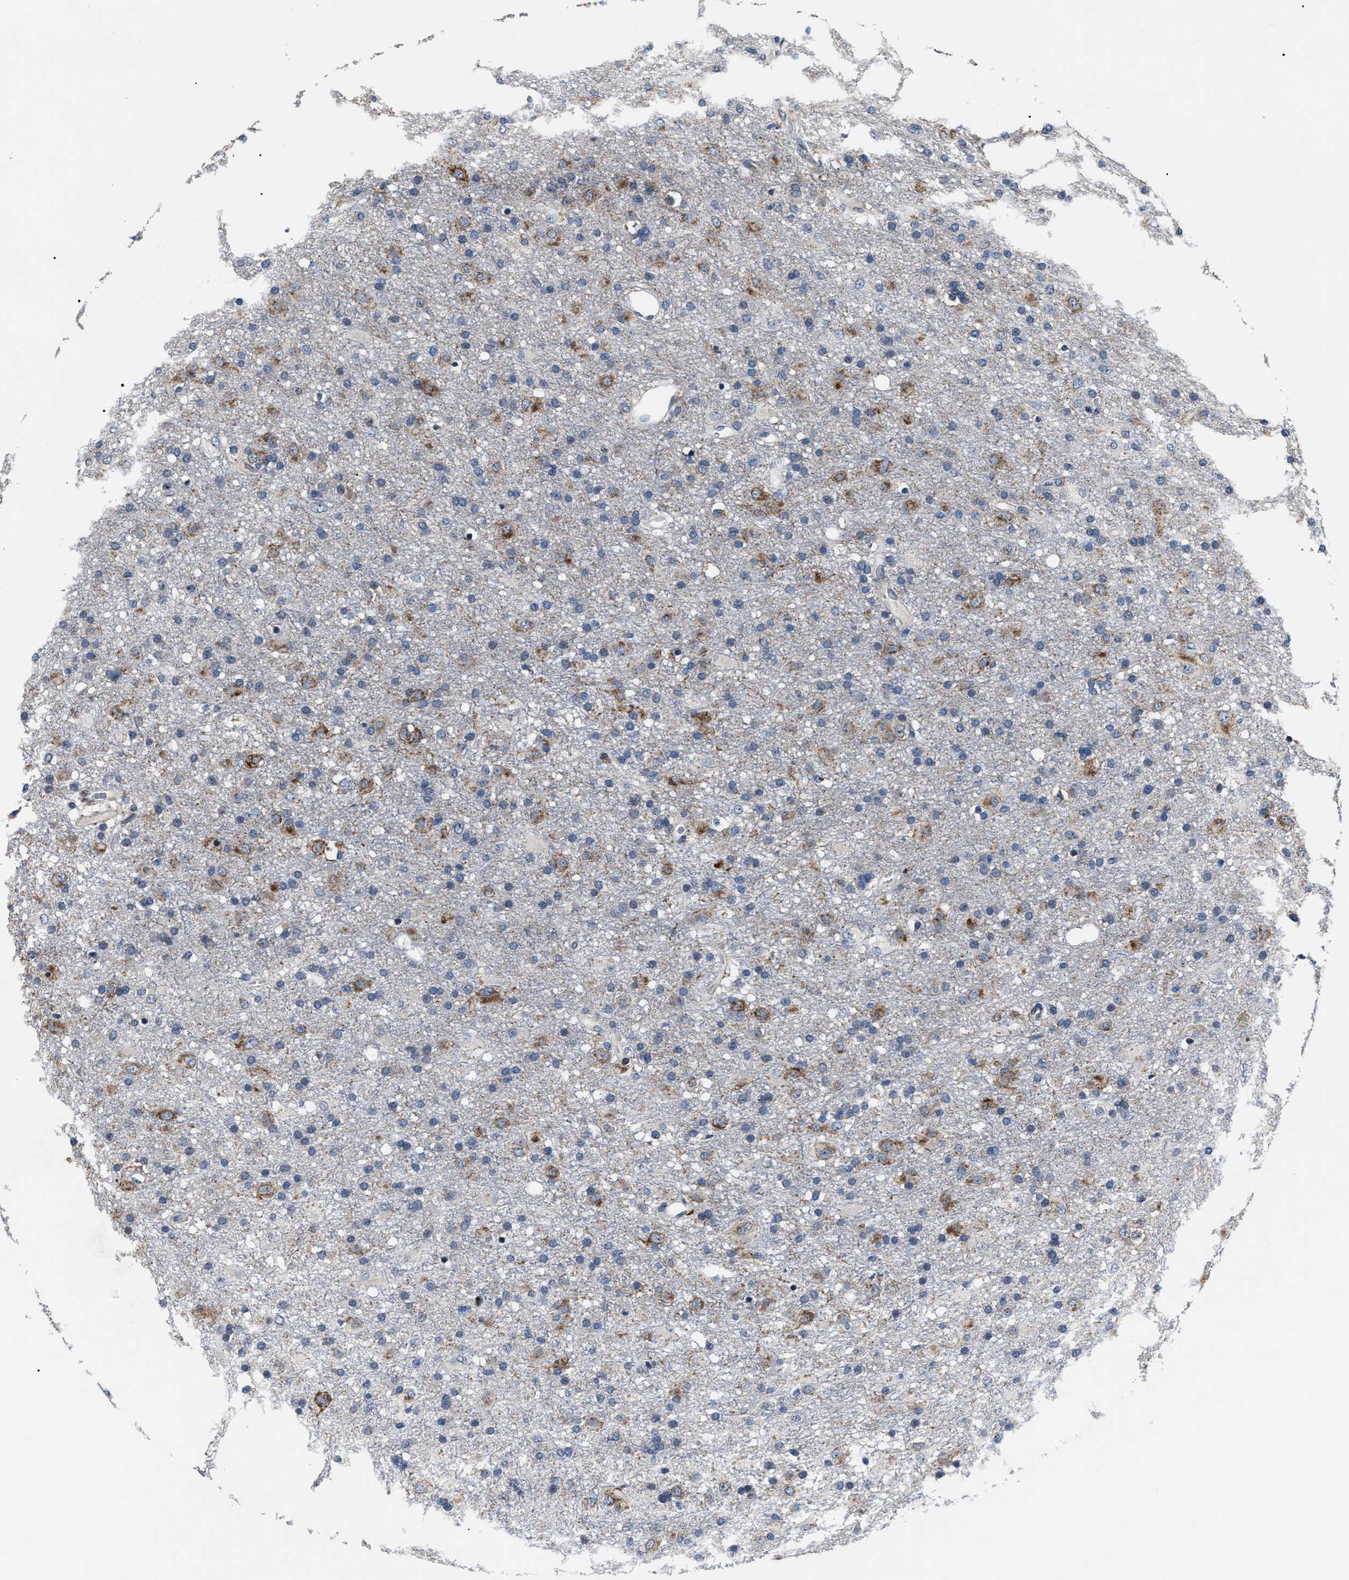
{"staining": {"intensity": "moderate", "quantity": "25%-75%", "location": "cytoplasmic/membranous"}, "tissue": "glioma", "cell_type": "Tumor cells", "image_type": "cancer", "snomed": [{"axis": "morphology", "description": "Glioma, malignant, Low grade"}, {"axis": "topography", "description": "Brain"}], "caption": "This is a photomicrograph of IHC staining of low-grade glioma (malignant), which shows moderate positivity in the cytoplasmic/membranous of tumor cells.", "gene": "LRRC14", "patient": {"sex": "male", "age": 65}}